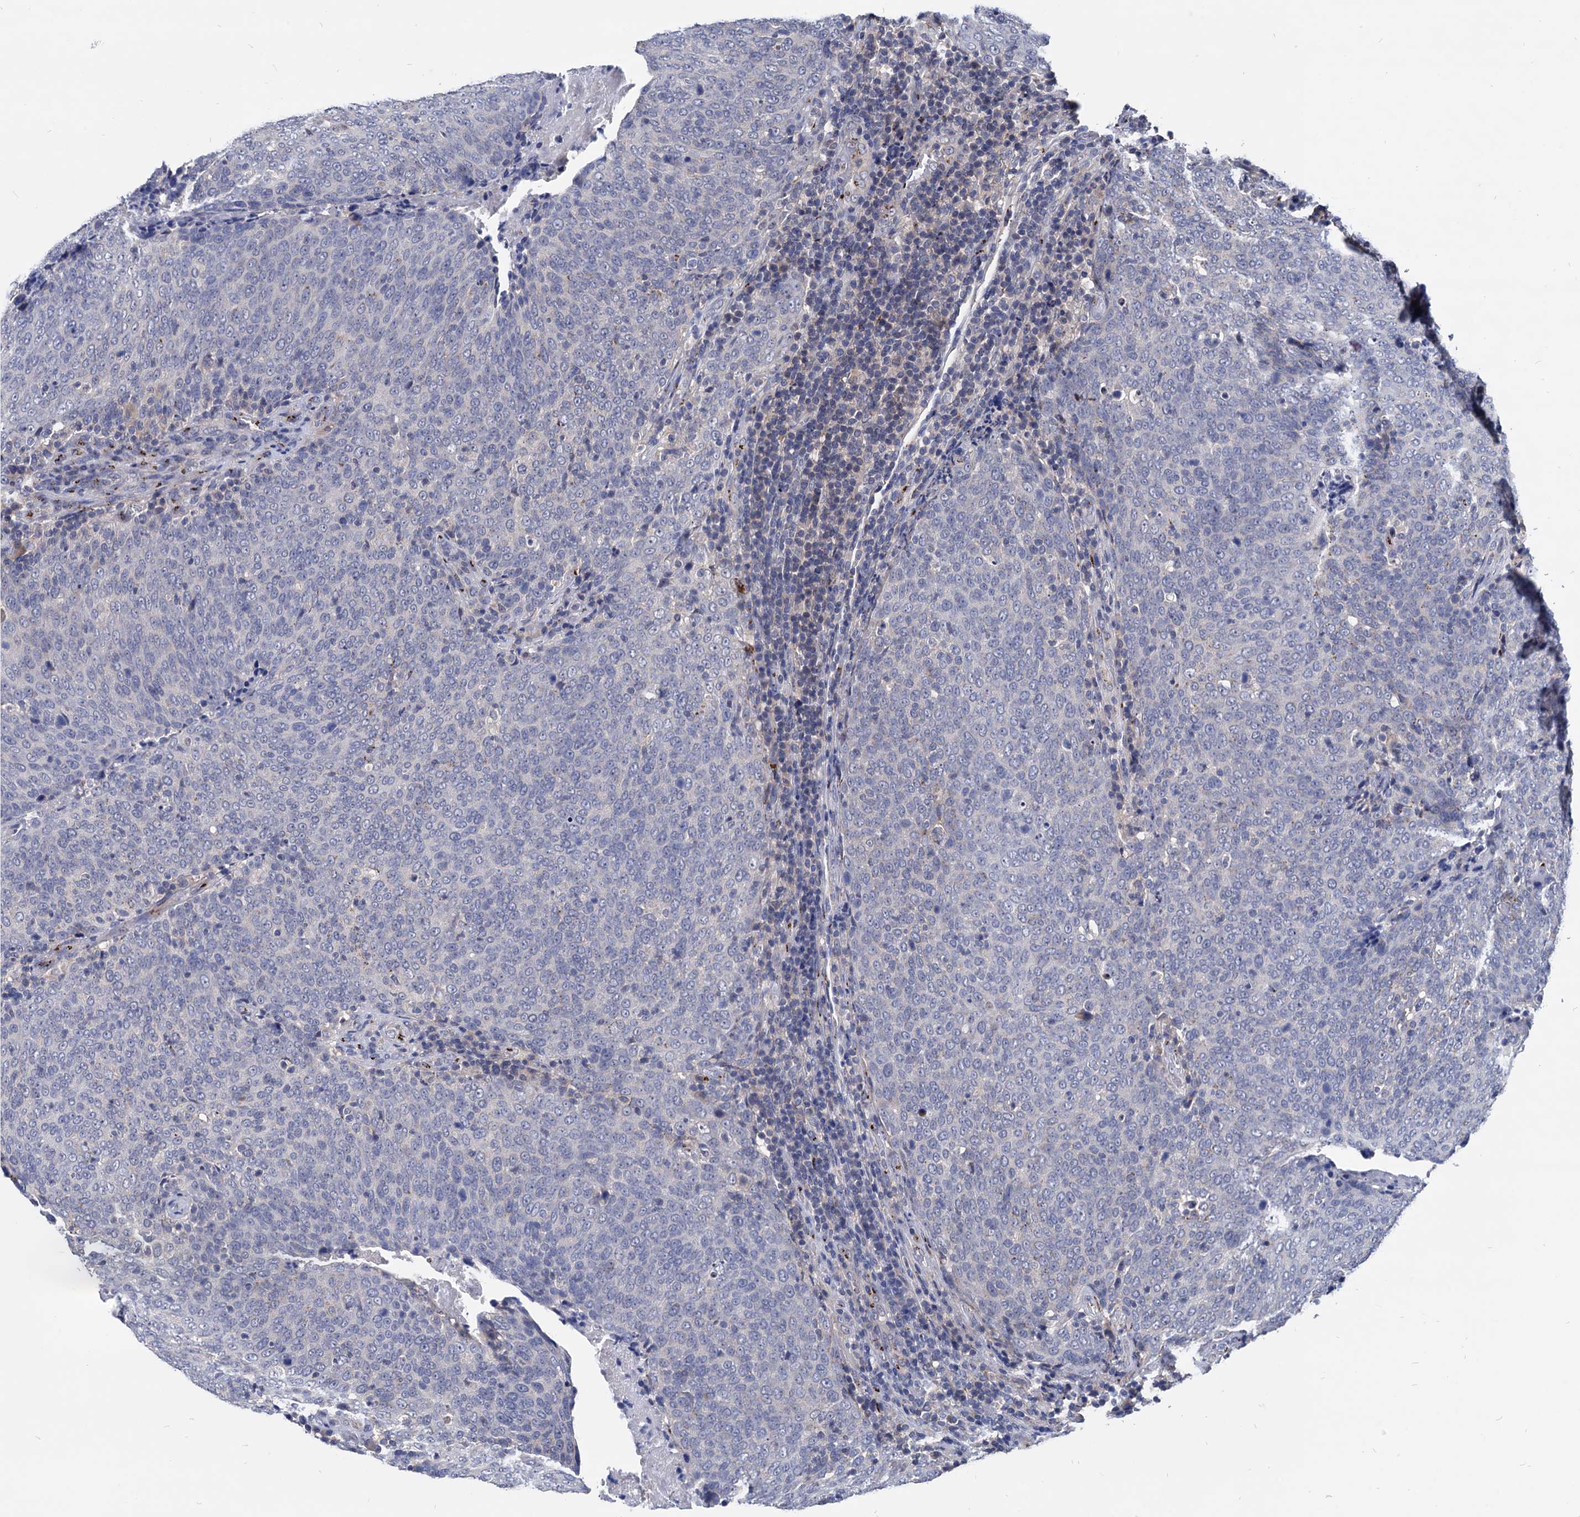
{"staining": {"intensity": "negative", "quantity": "none", "location": "none"}, "tissue": "head and neck cancer", "cell_type": "Tumor cells", "image_type": "cancer", "snomed": [{"axis": "morphology", "description": "Squamous cell carcinoma, NOS"}, {"axis": "morphology", "description": "Squamous cell carcinoma, metastatic, NOS"}, {"axis": "topography", "description": "Lymph node"}, {"axis": "topography", "description": "Head-Neck"}], "caption": "Protein analysis of head and neck cancer (squamous cell carcinoma) shows no significant staining in tumor cells. (Stains: DAB (3,3'-diaminobenzidine) immunohistochemistry (IHC) with hematoxylin counter stain, Microscopy: brightfield microscopy at high magnification).", "gene": "ESD", "patient": {"sex": "male", "age": 62}}